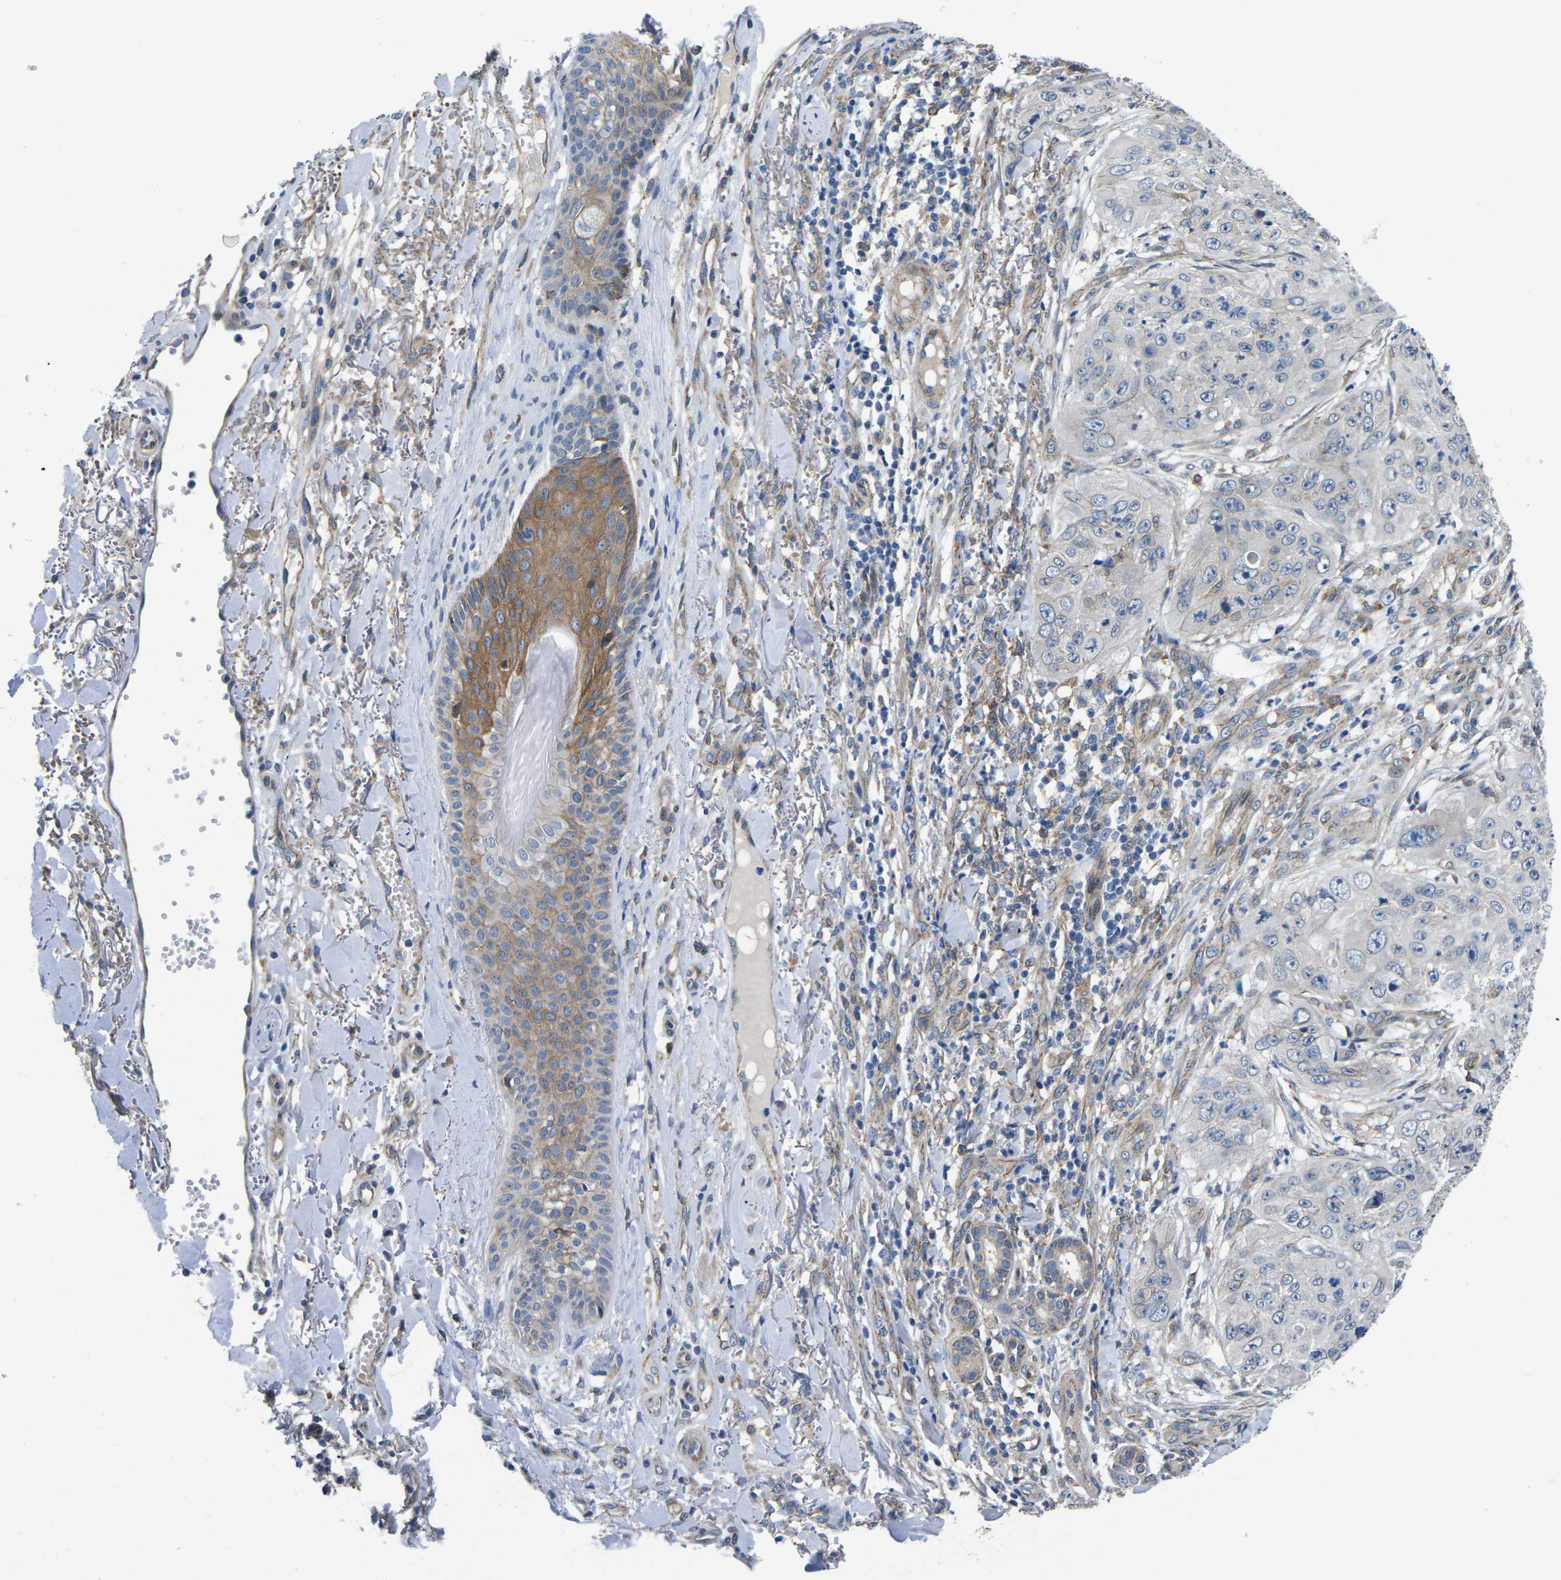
{"staining": {"intensity": "negative", "quantity": "none", "location": "none"}, "tissue": "skin cancer", "cell_type": "Tumor cells", "image_type": "cancer", "snomed": [{"axis": "morphology", "description": "Squamous cell carcinoma, NOS"}, {"axis": "topography", "description": "Skin"}], "caption": "DAB immunohistochemical staining of human skin cancer (squamous cell carcinoma) shows no significant expression in tumor cells.", "gene": "CTNND1", "patient": {"sex": "female", "age": 80}}